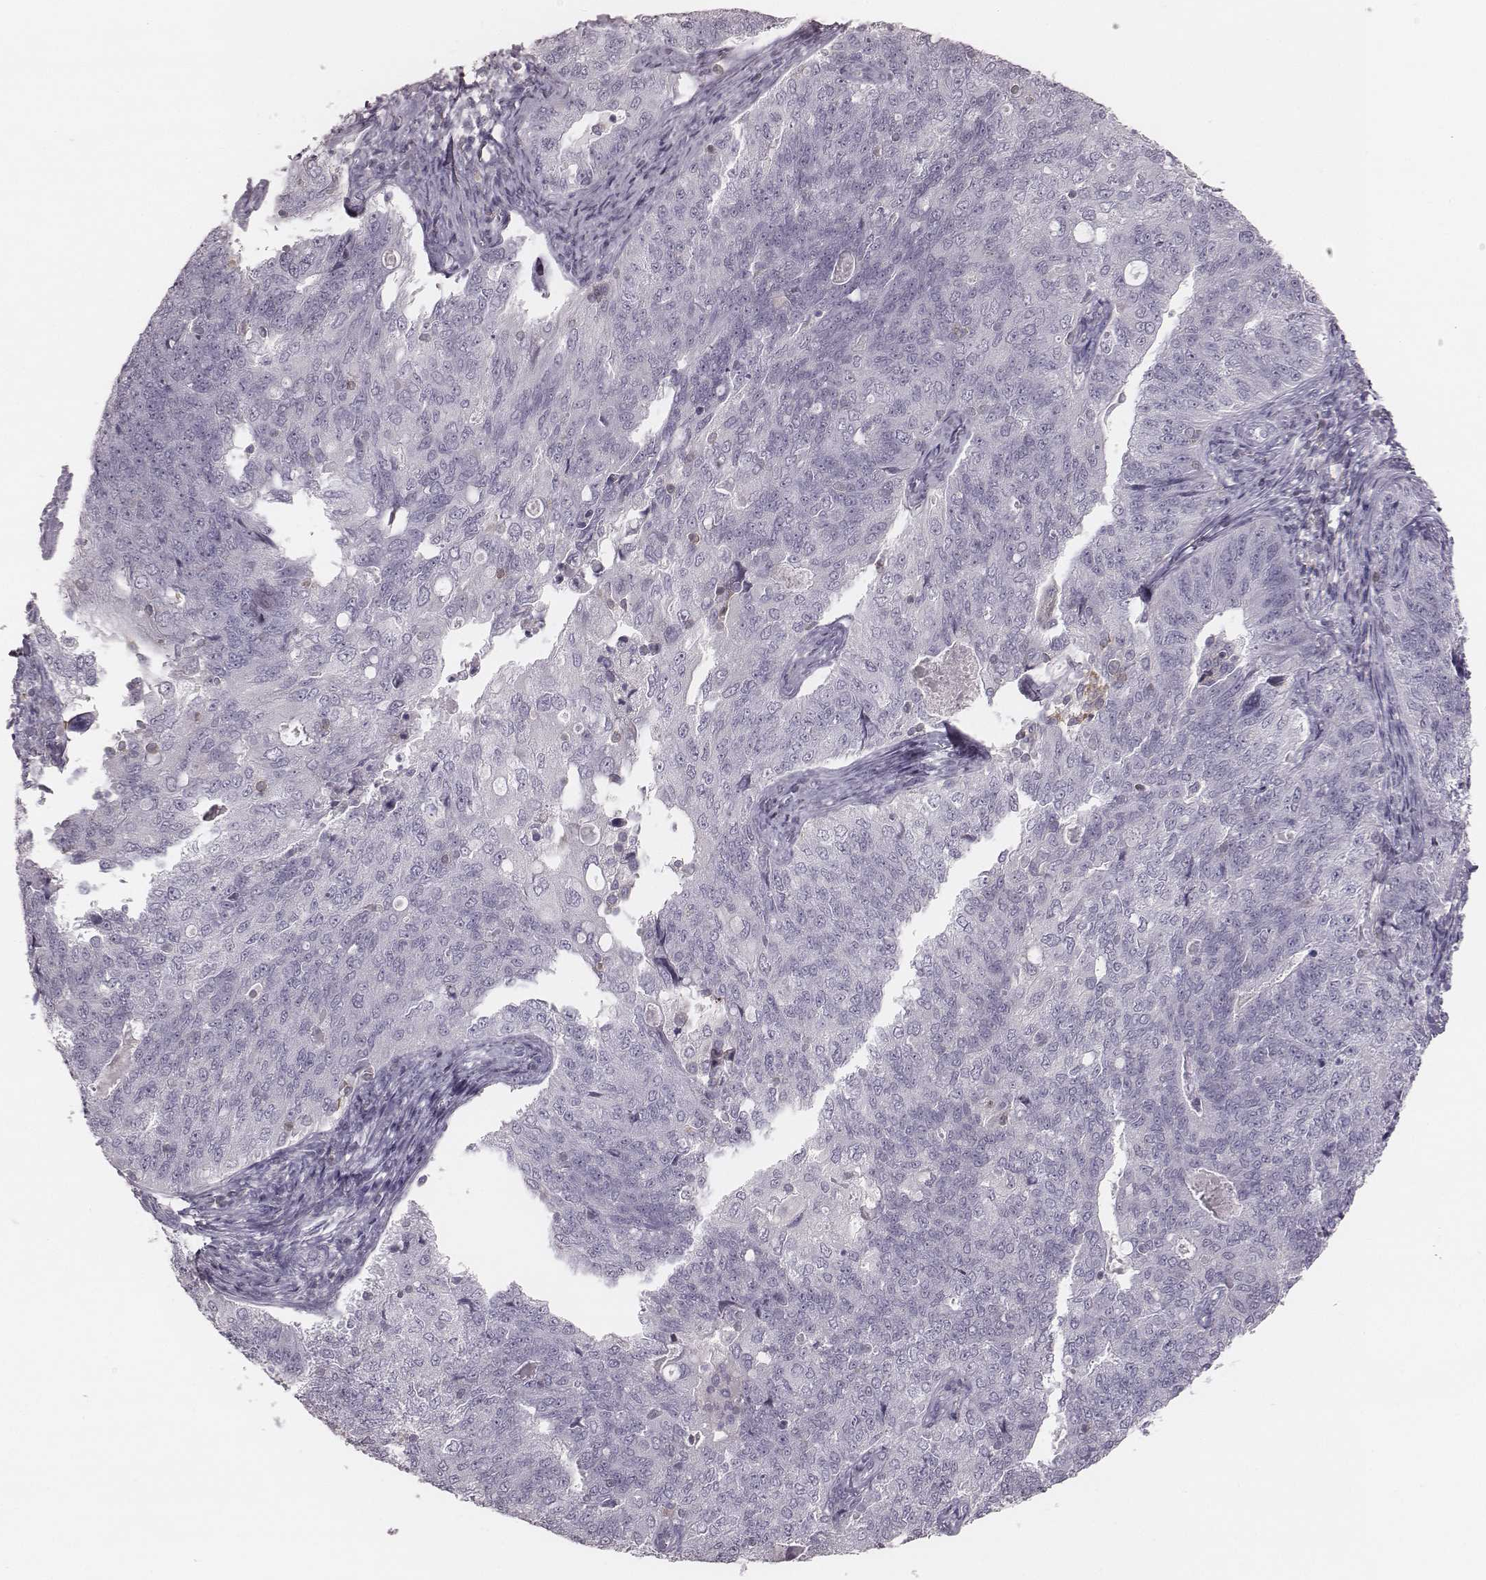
{"staining": {"intensity": "negative", "quantity": "none", "location": "none"}, "tissue": "endometrial cancer", "cell_type": "Tumor cells", "image_type": "cancer", "snomed": [{"axis": "morphology", "description": "Adenocarcinoma, NOS"}, {"axis": "topography", "description": "Endometrium"}], "caption": "Human adenocarcinoma (endometrial) stained for a protein using immunohistochemistry (IHC) exhibits no positivity in tumor cells.", "gene": "ZNF365", "patient": {"sex": "female", "age": 43}}